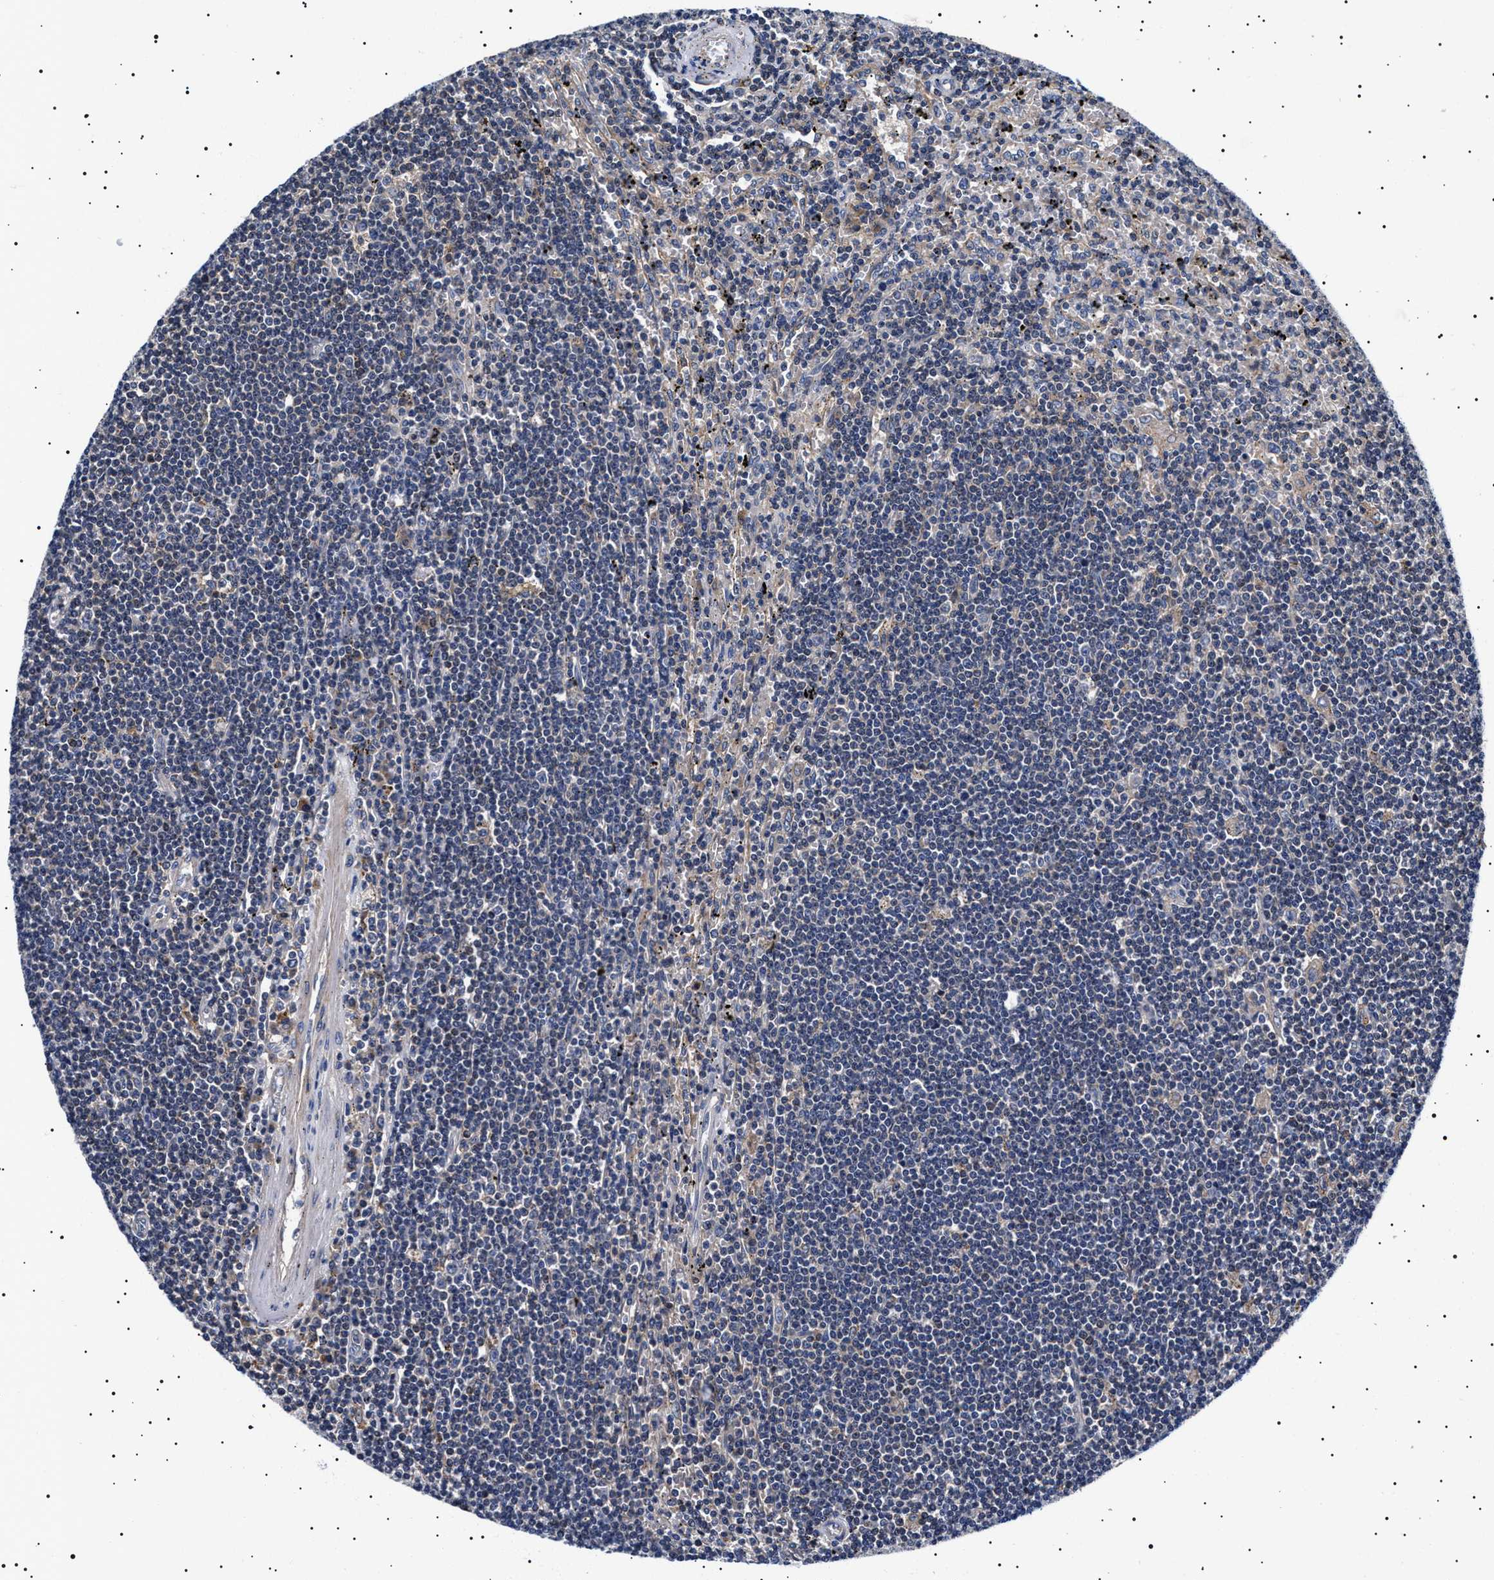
{"staining": {"intensity": "negative", "quantity": "none", "location": "none"}, "tissue": "lymphoma", "cell_type": "Tumor cells", "image_type": "cancer", "snomed": [{"axis": "morphology", "description": "Malignant lymphoma, non-Hodgkin's type, Low grade"}, {"axis": "topography", "description": "Spleen"}], "caption": "High power microscopy image of an immunohistochemistry (IHC) image of lymphoma, revealing no significant positivity in tumor cells.", "gene": "SLC4A7", "patient": {"sex": "male", "age": 76}}